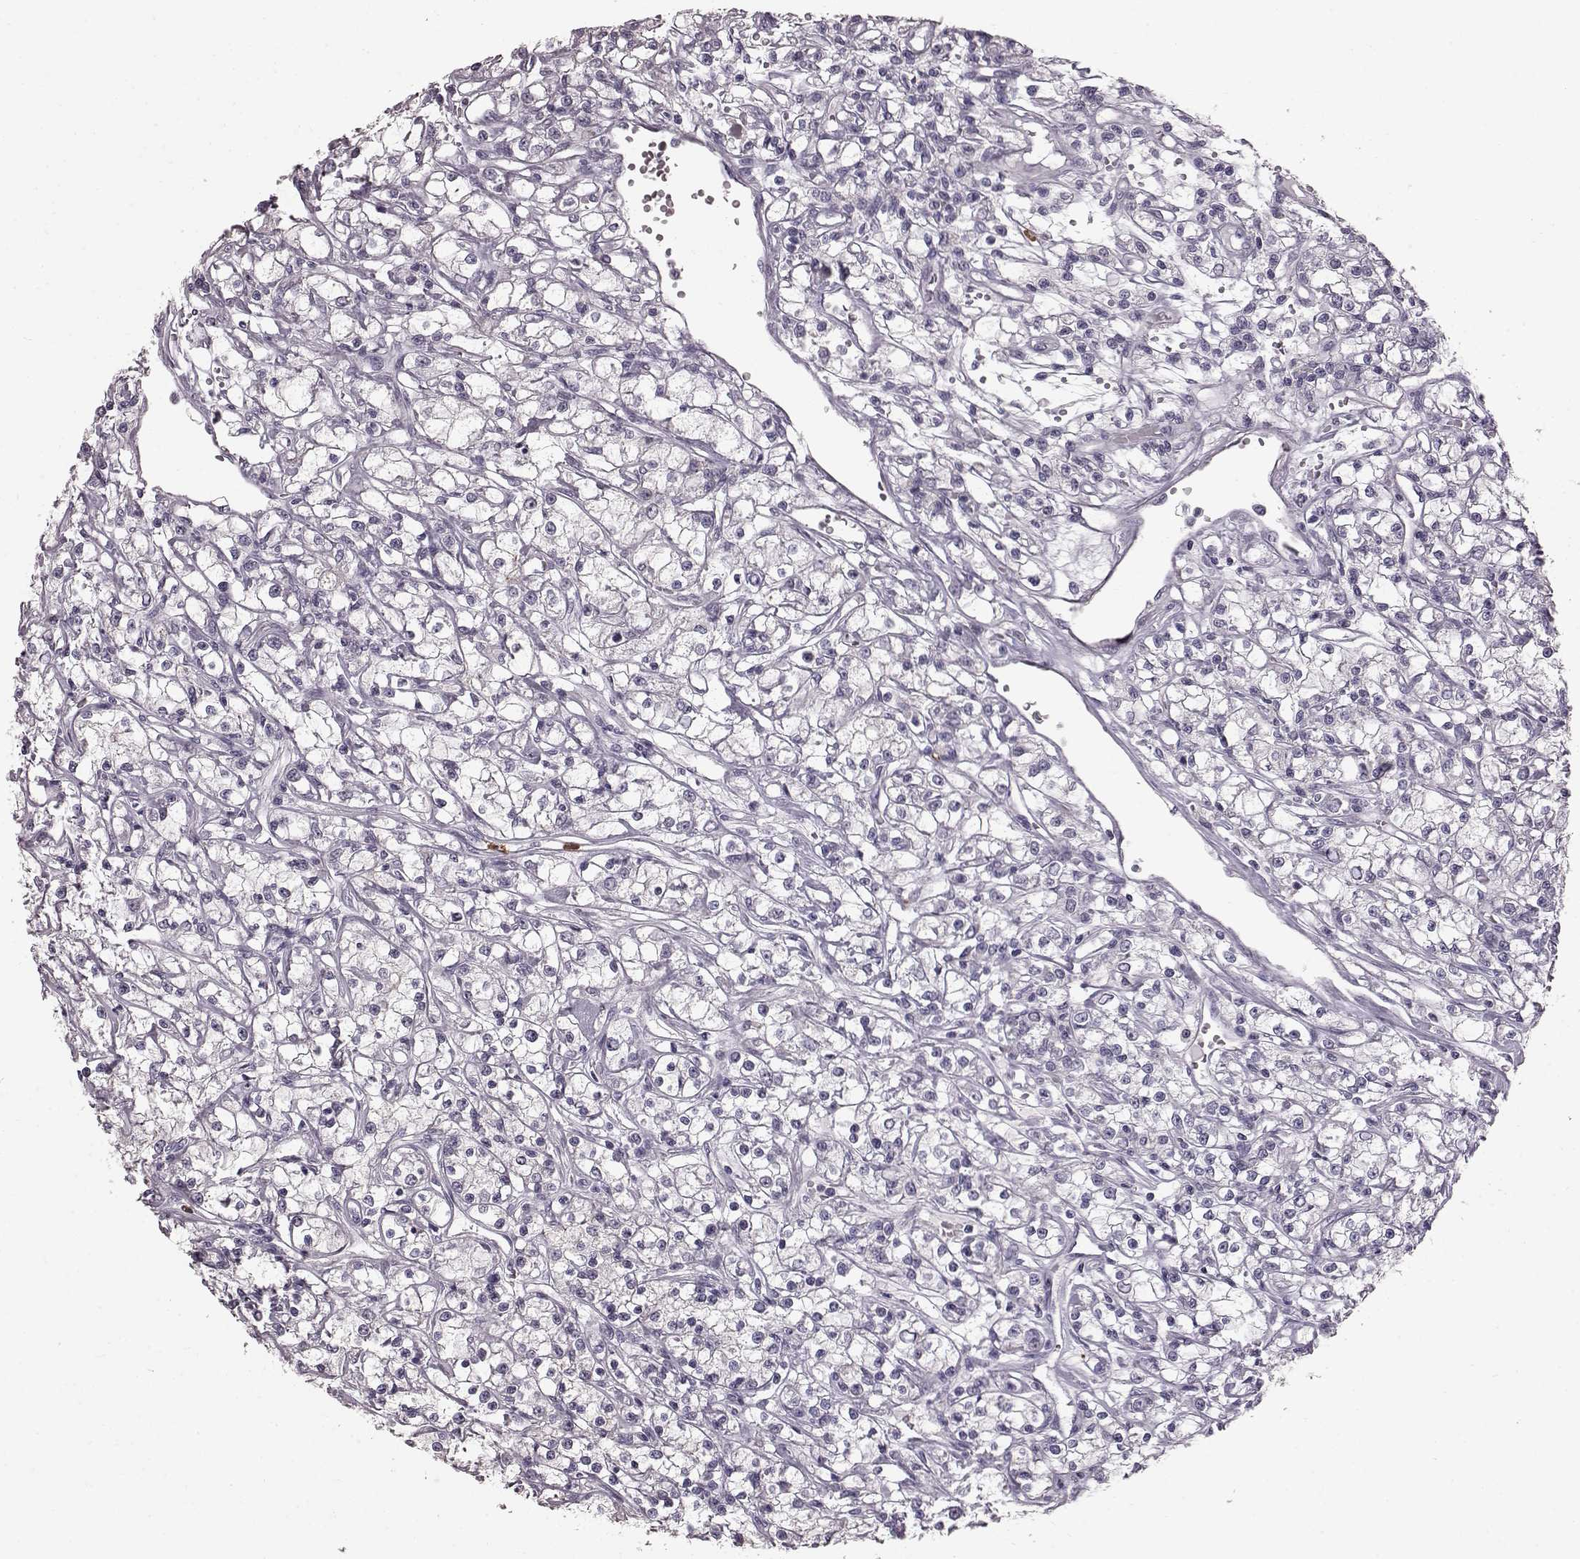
{"staining": {"intensity": "negative", "quantity": "none", "location": "none"}, "tissue": "renal cancer", "cell_type": "Tumor cells", "image_type": "cancer", "snomed": [{"axis": "morphology", "description": "Adenocarcinoma, NOS"}, {"axis": "topography", "description": "Kidney"}], "caption": "This image is of renal adenocarcinoma stained with immunohistochemistry (IHC) to label a protein in brown with the nuclei are counter-stained blue. There is no staining in tumor cells.", "gene": "FUT4", "patient": {"sex": "female", "age": 59}}